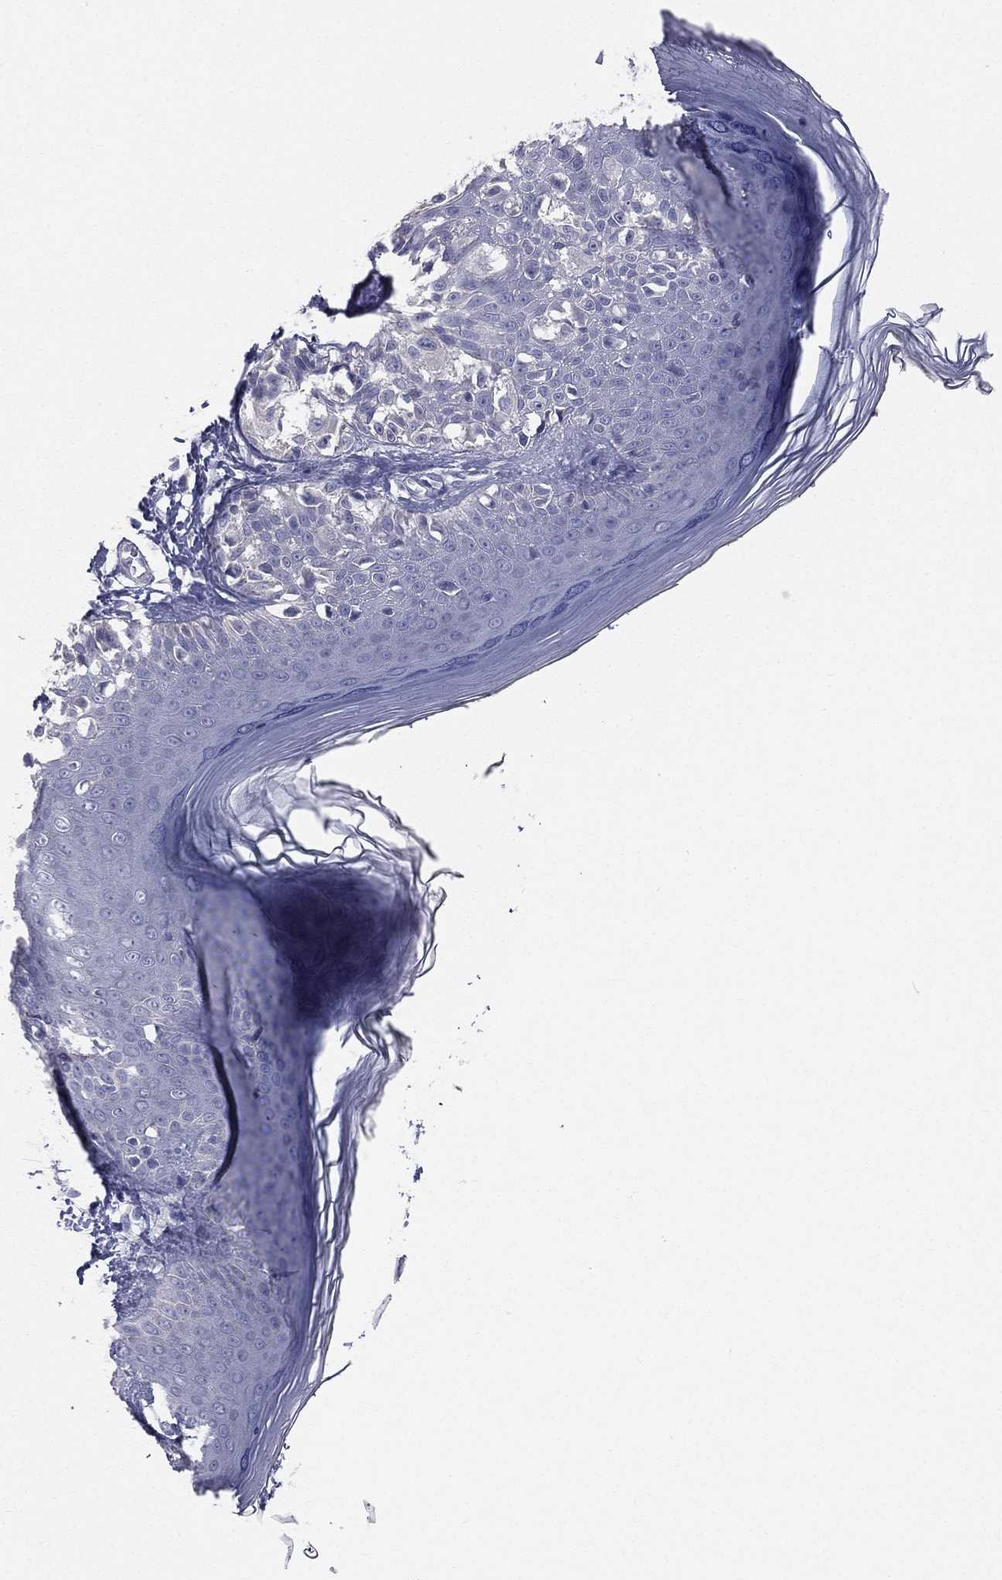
{"staining": {"intensity": "negative", "quantity": "none", "location": "none"}, "tissue": "melanoma", "cell_type": "Tumor cells", "image_type": "cancer", "snomed": [{"axis": "morphology", "description": "Malignant melanoma, NOS"}, {"axis": "topography", "description": "Skin"}], "caption": "IHC micrograph of neoplastic tissue: melanoma stained with DAB (3,3'-diaminobenzidine) shows no significant protein positivity in tumor cells. (Stains: DAB (3,3'-diaminobenzidine) IHC with hematoxylin counter stain, Microscopy: brightfield microscopy at high magnification).", "gene": "STK31", "patient": {"sex": "male", "age": 61}}